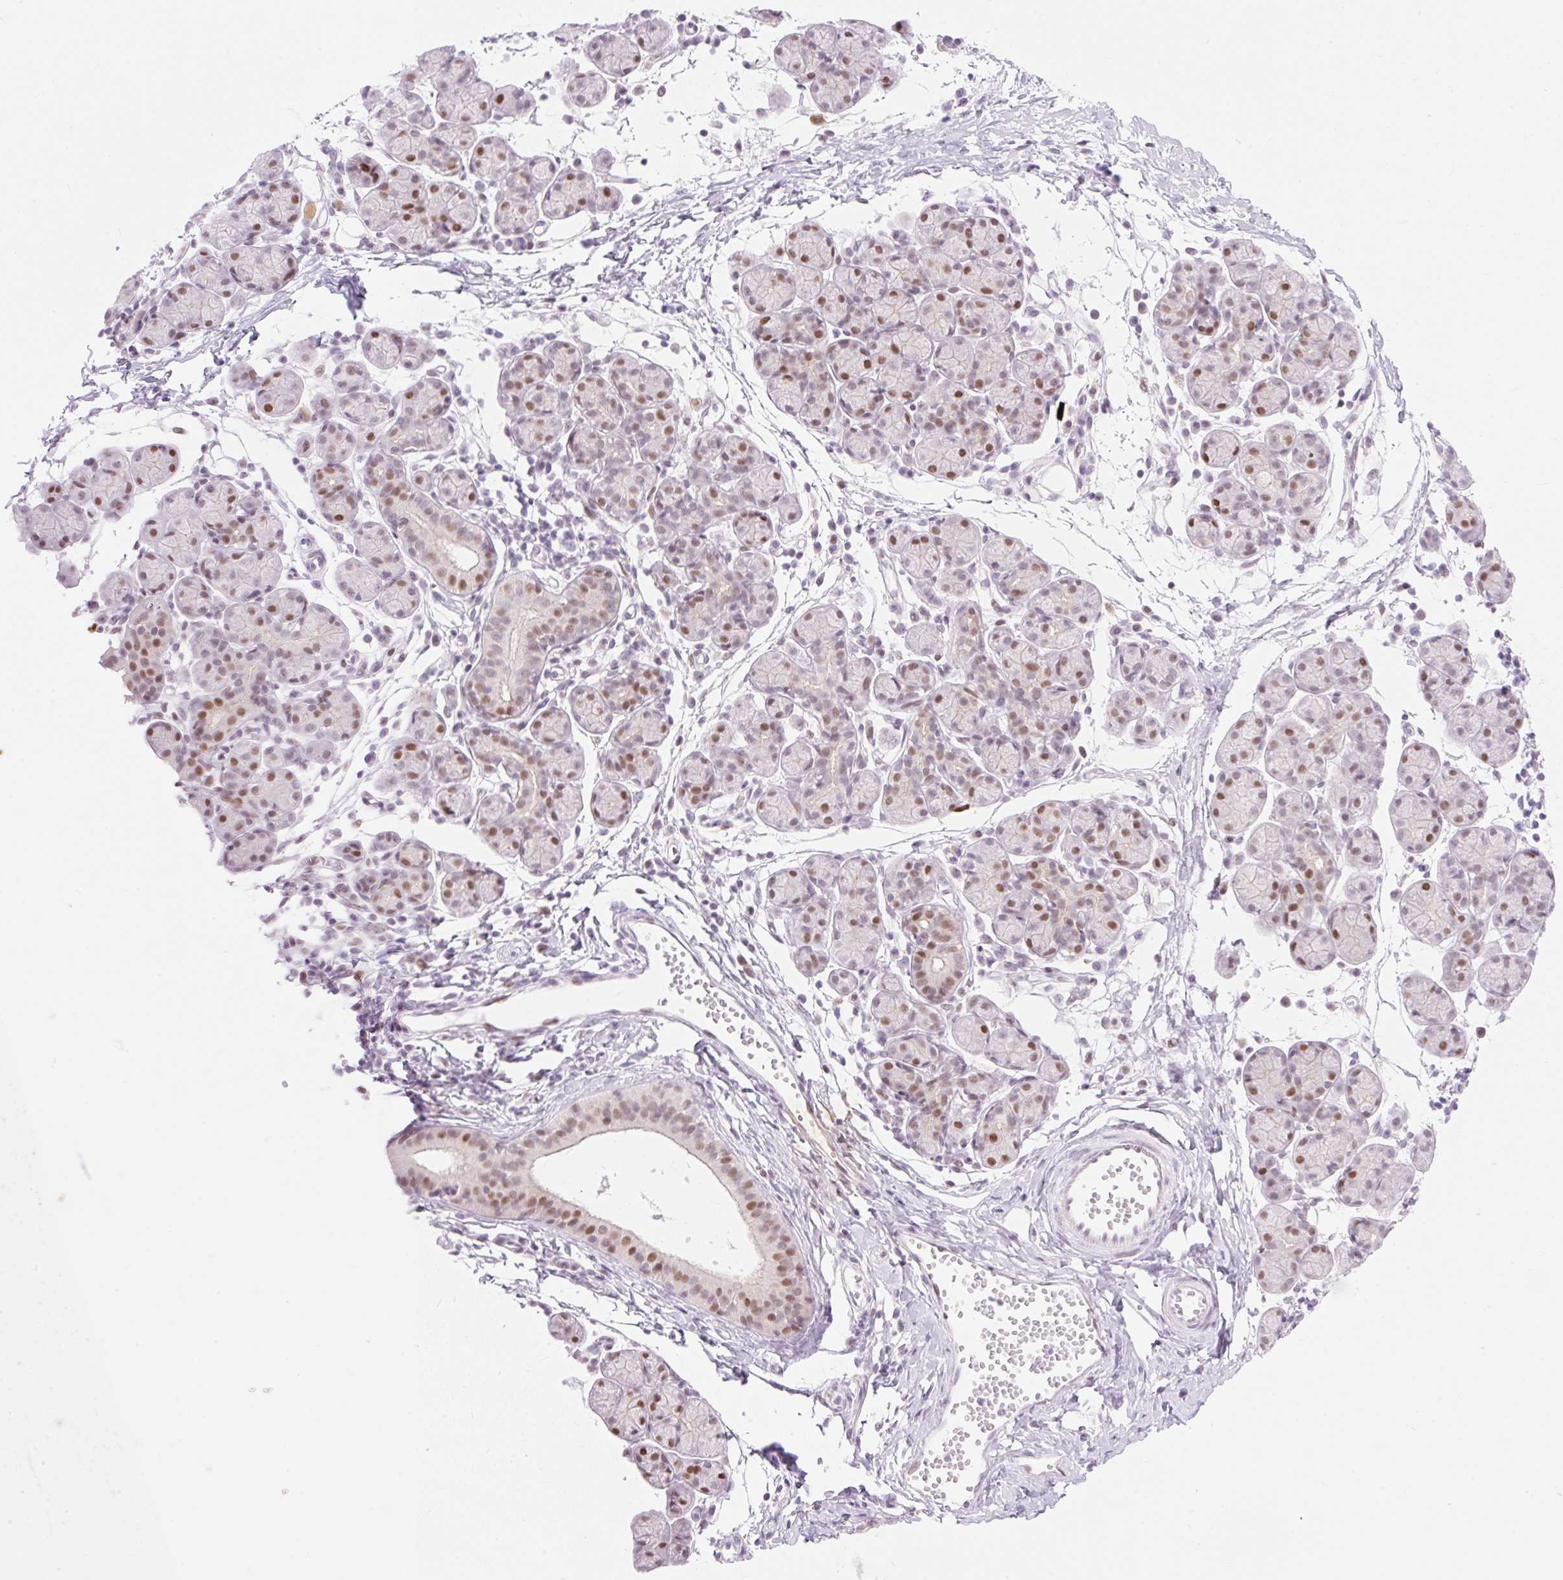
{"staining": {"intensity": "moderate", "quantity": "<25%", "location": "nuclear"}, "tissue": "salivary gland", "cell_type": "Glandular cells", "image_type": "normal", "snomed": [{"axis": "morphology", "description": "Normal tissue, NOS"}, {"axis": "morphology", "description": "Inflammation, NOS"}, {"axis": "topography", "description": "Lymph node"}, {"axis": "topography", "description": "Salivary gland"}], "caption": "This image demonstrates benign salivary gland stained with immunohistochemistry (IHC) to label a protein in brown. The nuclear of glandular cells show moderate positivity for the protein. Nuclei are counter-stained blue.", "gene": "H2BW1", "patient": {"sex": "male", "age": 3}}